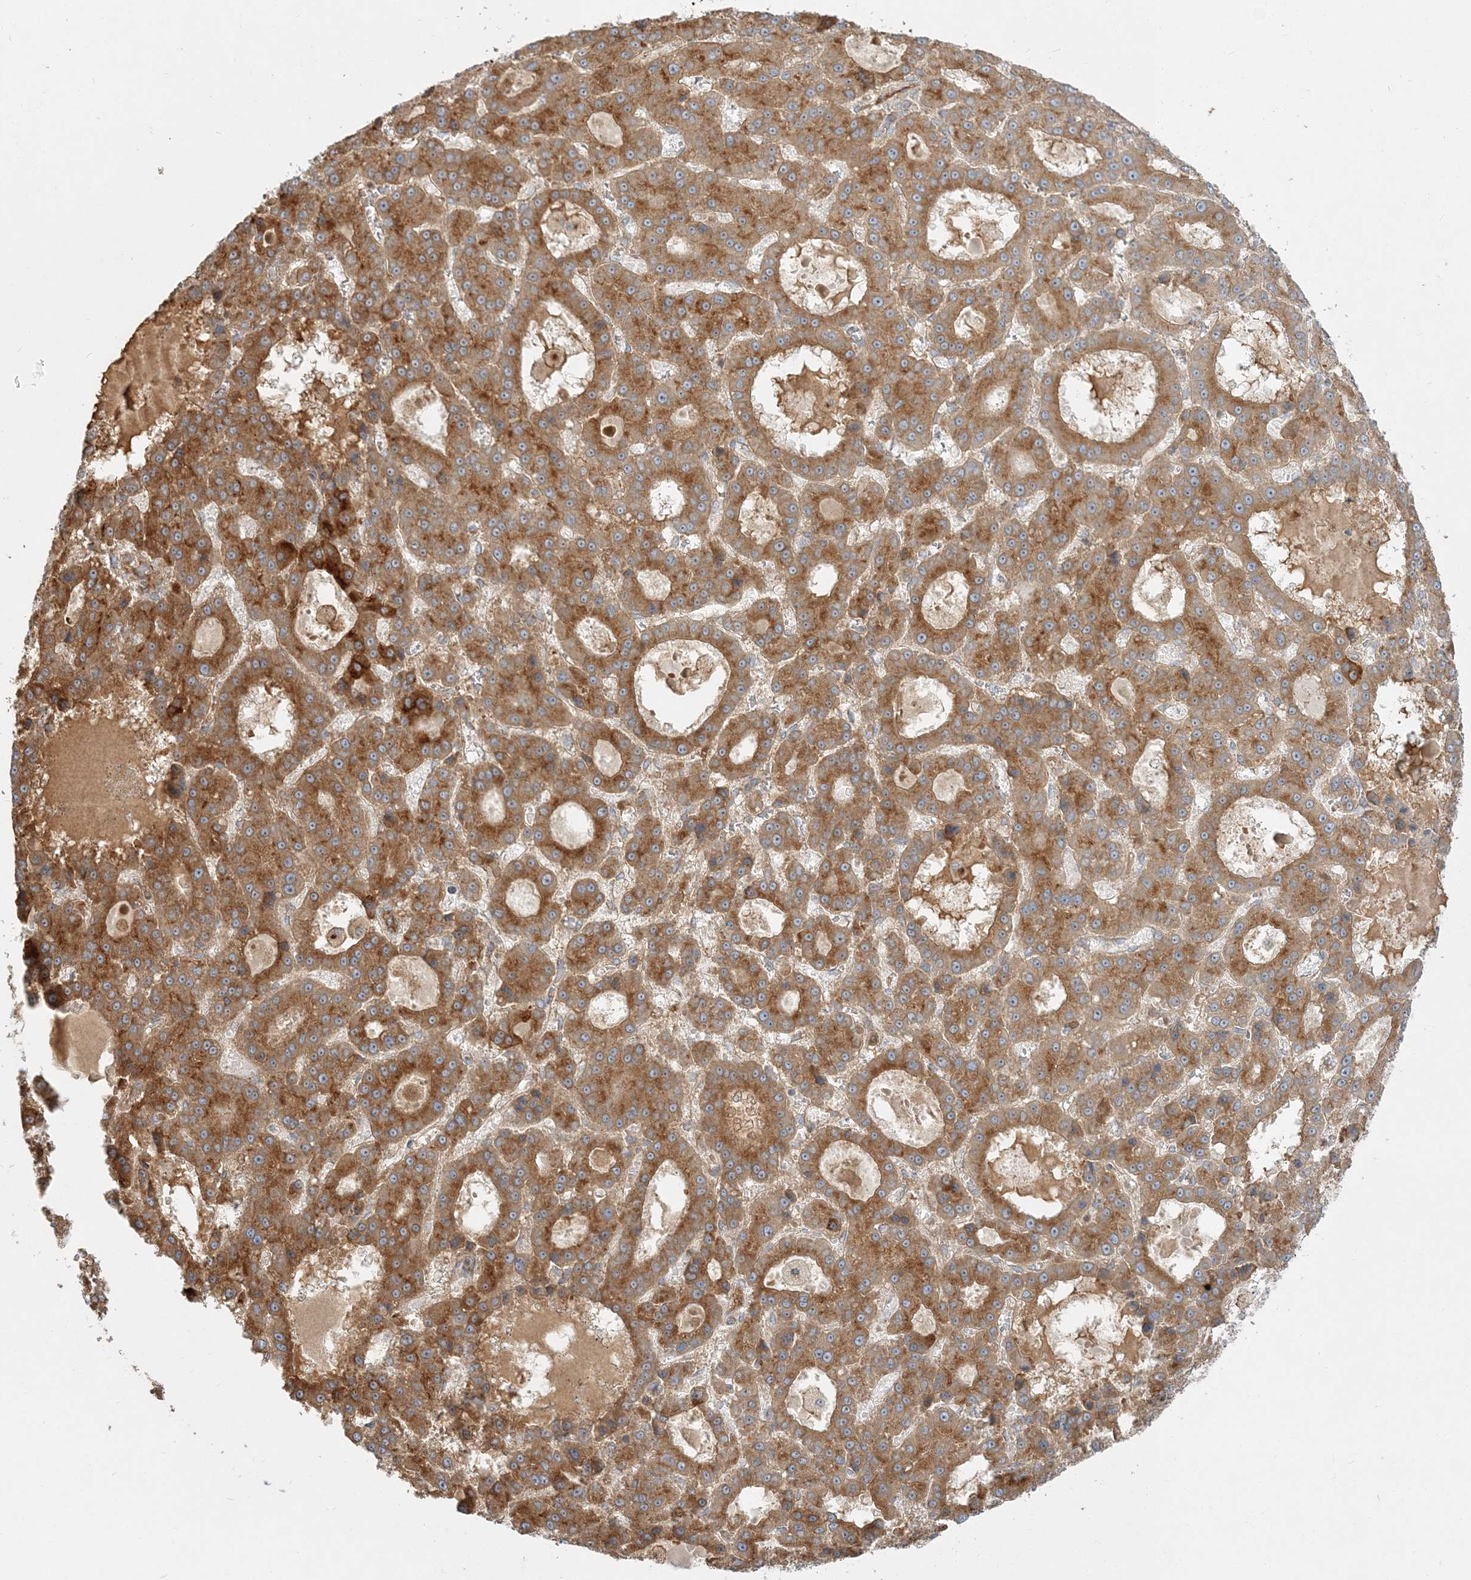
{"staining": {"intensity": "strong", "quantity": ">75%", "location": "cytoplasmic/membranous"}, "tissue": "liver cancer", "cell_type": "Tumor cells", "image_type": "cancer", "snomed": [{"axis": "morphology", "description": "Carcinoma, Hepatocellular, NOS"}, {"axis": "topography", "description": "Liver"}], "caption": "IHC staining of liver hepatocellular carcinoma, which reveals high levels of strong cytoplasmic/membranous staining in approximately >75% of tumor cells indicating strong cytoplasmic/membranous protein staining. The staining was performed using DAB (brown) for protein detection and nuclei were counterstained in hematoxylin (blue).", "gene": "AP1AR", "patient": {"sex": "male", "age": 70}}